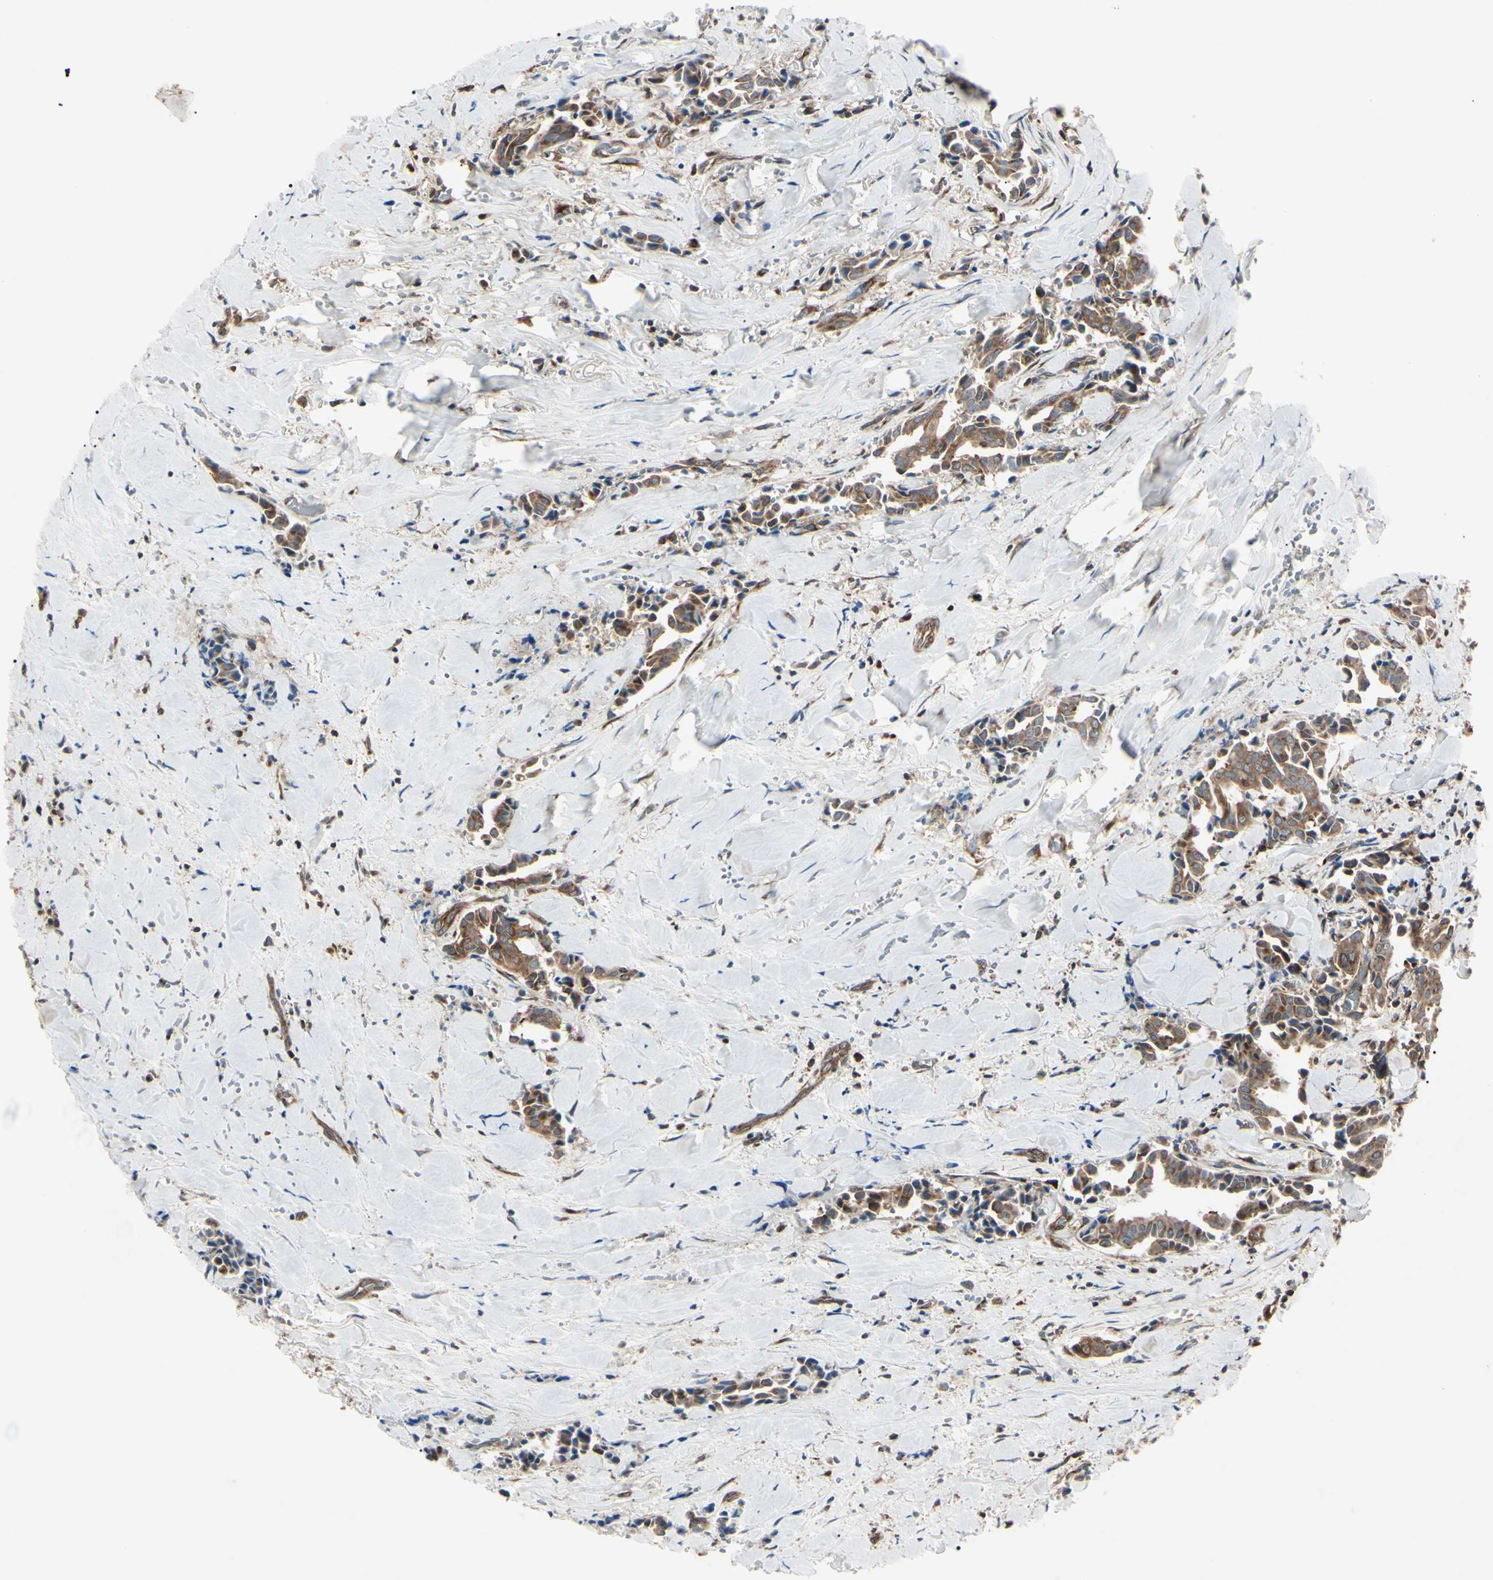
{"staining": {"intensity": "moderate", "quantity": ">75%", "location": "cytoplasmic/membranous"}, "tissue": "head and neck cancer", "cell_type": "Tumor cells", "image_type": "cancer", "snomed": [{"axis": "morphology", "description": "Adenocarcinoma, NOS"}, {"axis": "topography", "description": "Salivary gland"}, {"axis": "topography", "description": "Head-Neck"}], "caption": "Immunohistochemical staining of human head and neck cancer exhibits moderate cytoplasmic/membranous protein expression in about >75% of tumor cells.", "gene": "MAPRE1", "patient": {"sex": "female", "age": 59}}